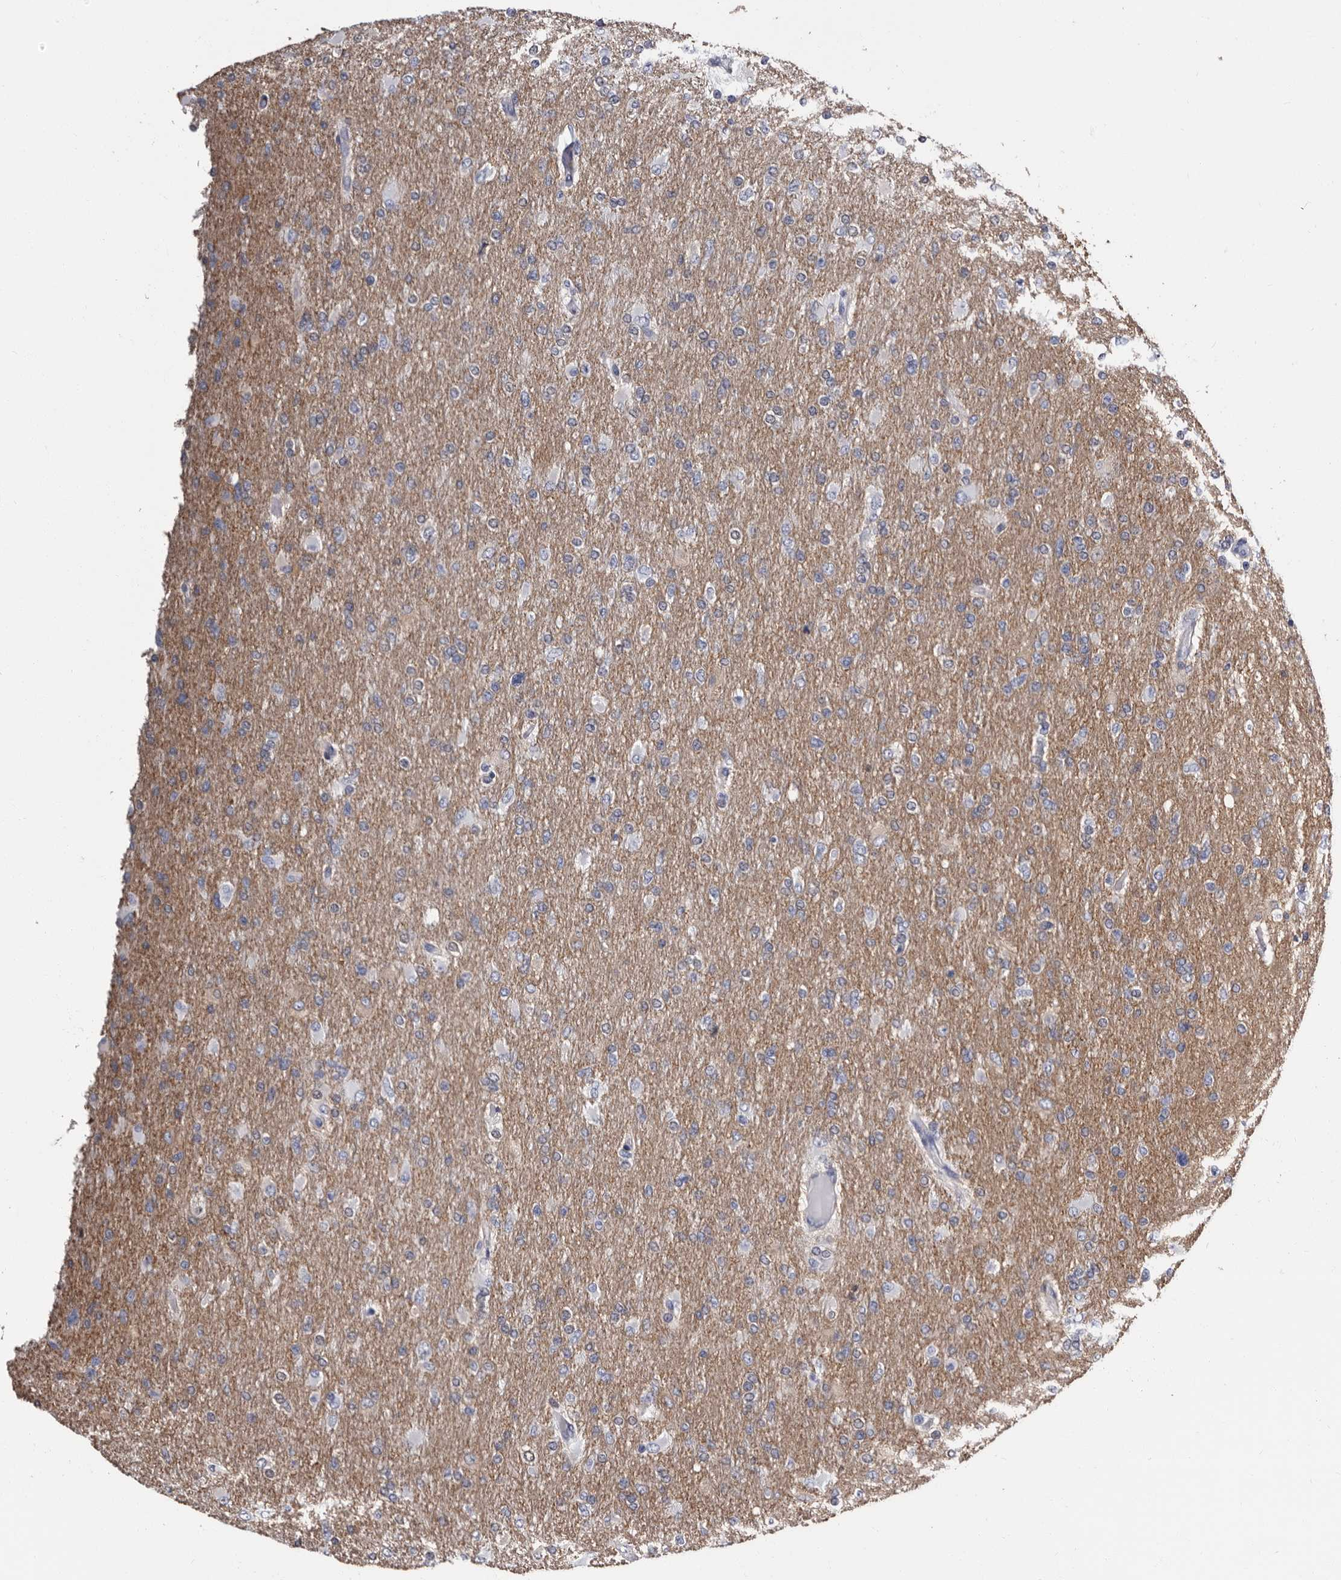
{"staining": {"intensity": "negative", "quantity": "none", "location": "none"}, "tissue": "glioma", "cell_type": "Tumor cells", "image_type": "cancer", "snomed": [{"axis": "morphology", "description": "Glioma, malignant, High grade"}, {"axis": "topography", "description": "Cerebral cortex"}], "caption": "Glioma stained for a protein using immunohistochemistry exhibits no positivity tumor cells.", "gene": "EPB41L3", "patient": {"sex": "female", "age": 36}}